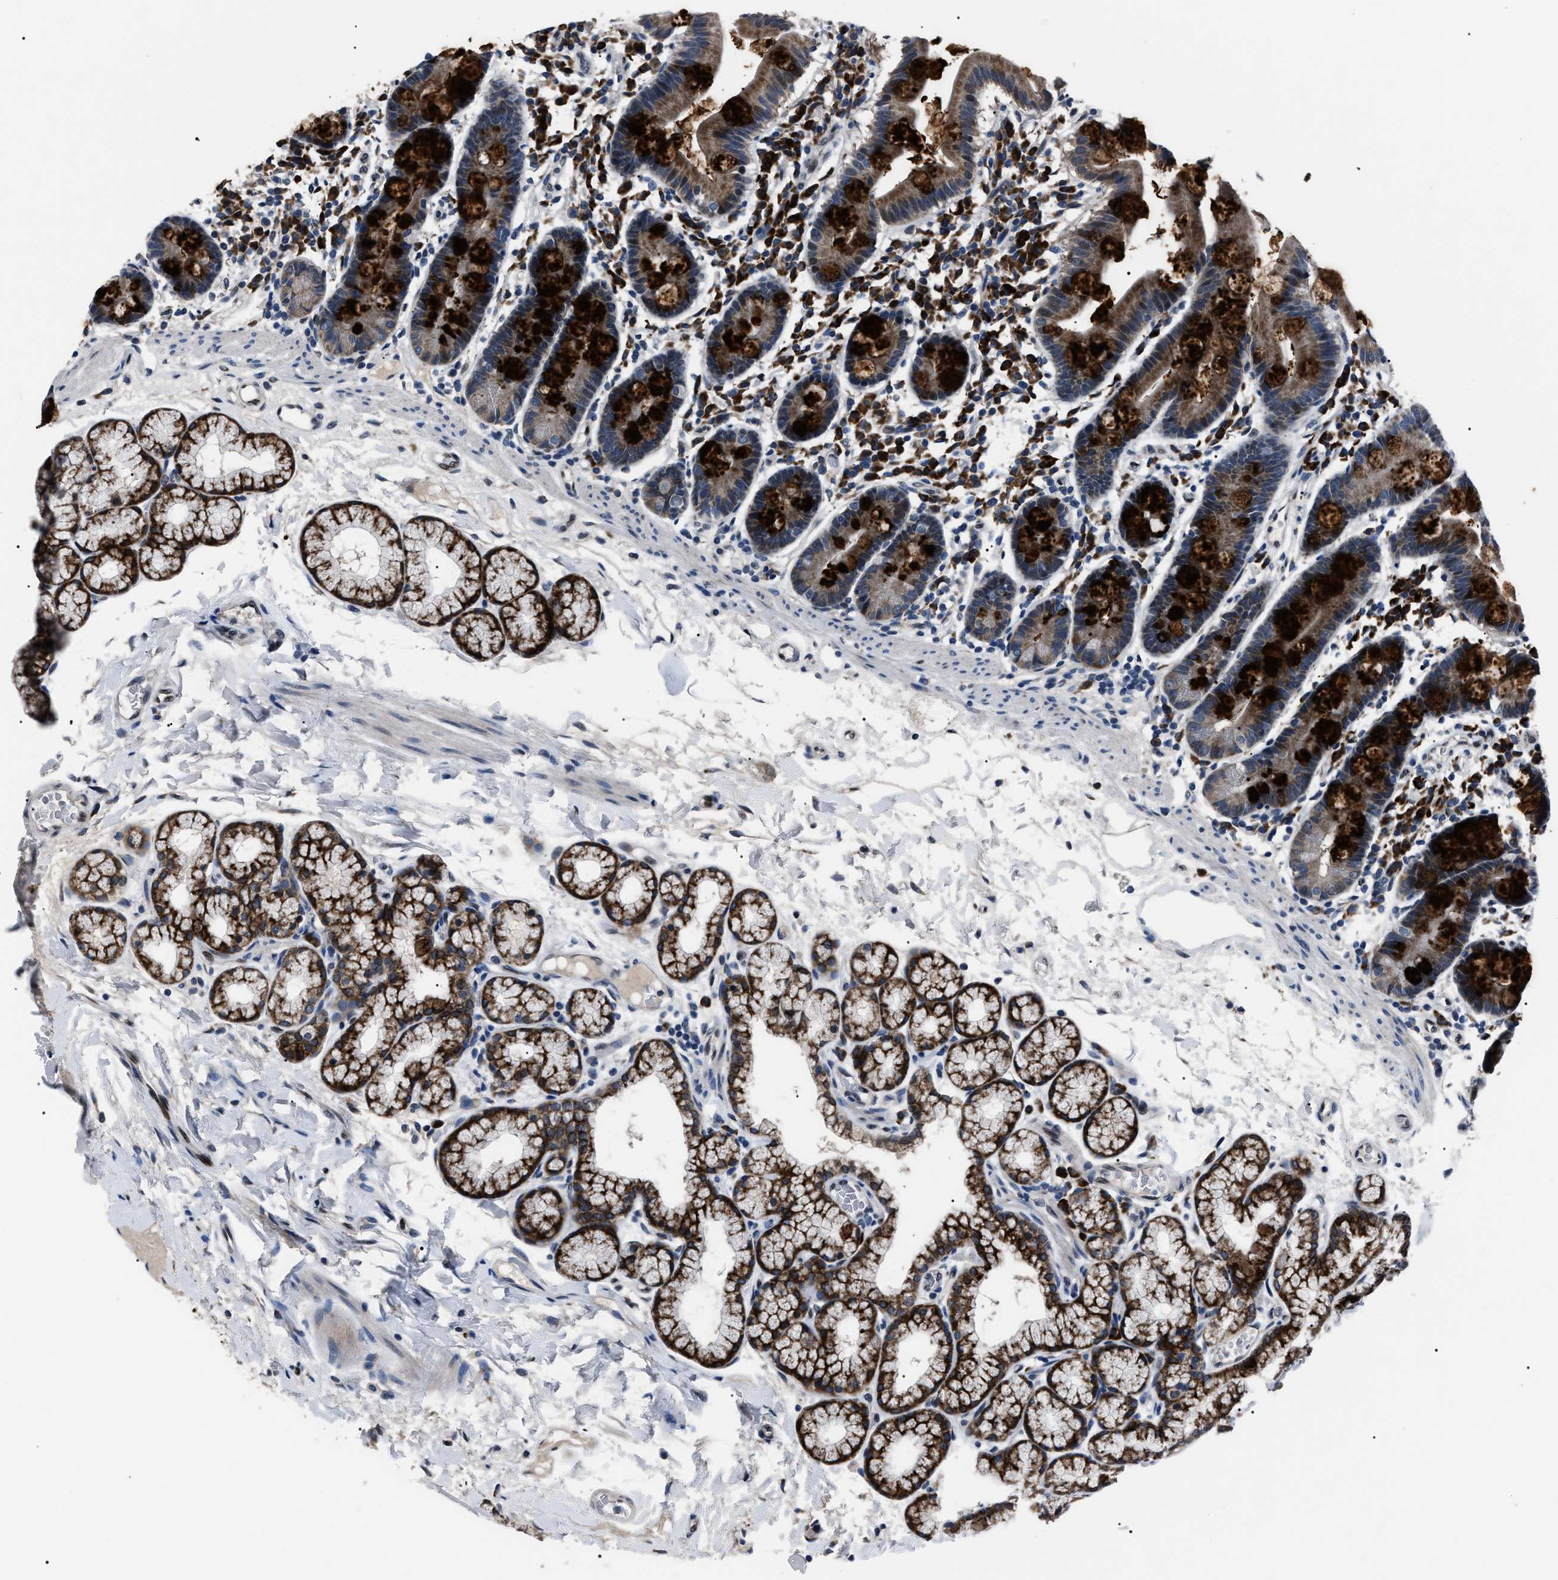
{"staining": {"intensity": "strong", "quantity": ">75%", "location": "cytoplasmic/membranous"}, "tissue": "duodenum", "cell_type": "Glandular cells", "image_type": "normal", "snomed": [{"axis": "morphology", "description": "Normal tissue, NOS"}, {"axis": "topography", "description": "Duodenum"}], "caption": "IHC of benign duodenum exhibits high levels of strong cytoplasmic/membranous expression in approximately >75% of glandular cells.", "gene": "LRRC14", "patient": {"sex": "male", "age": 50}}